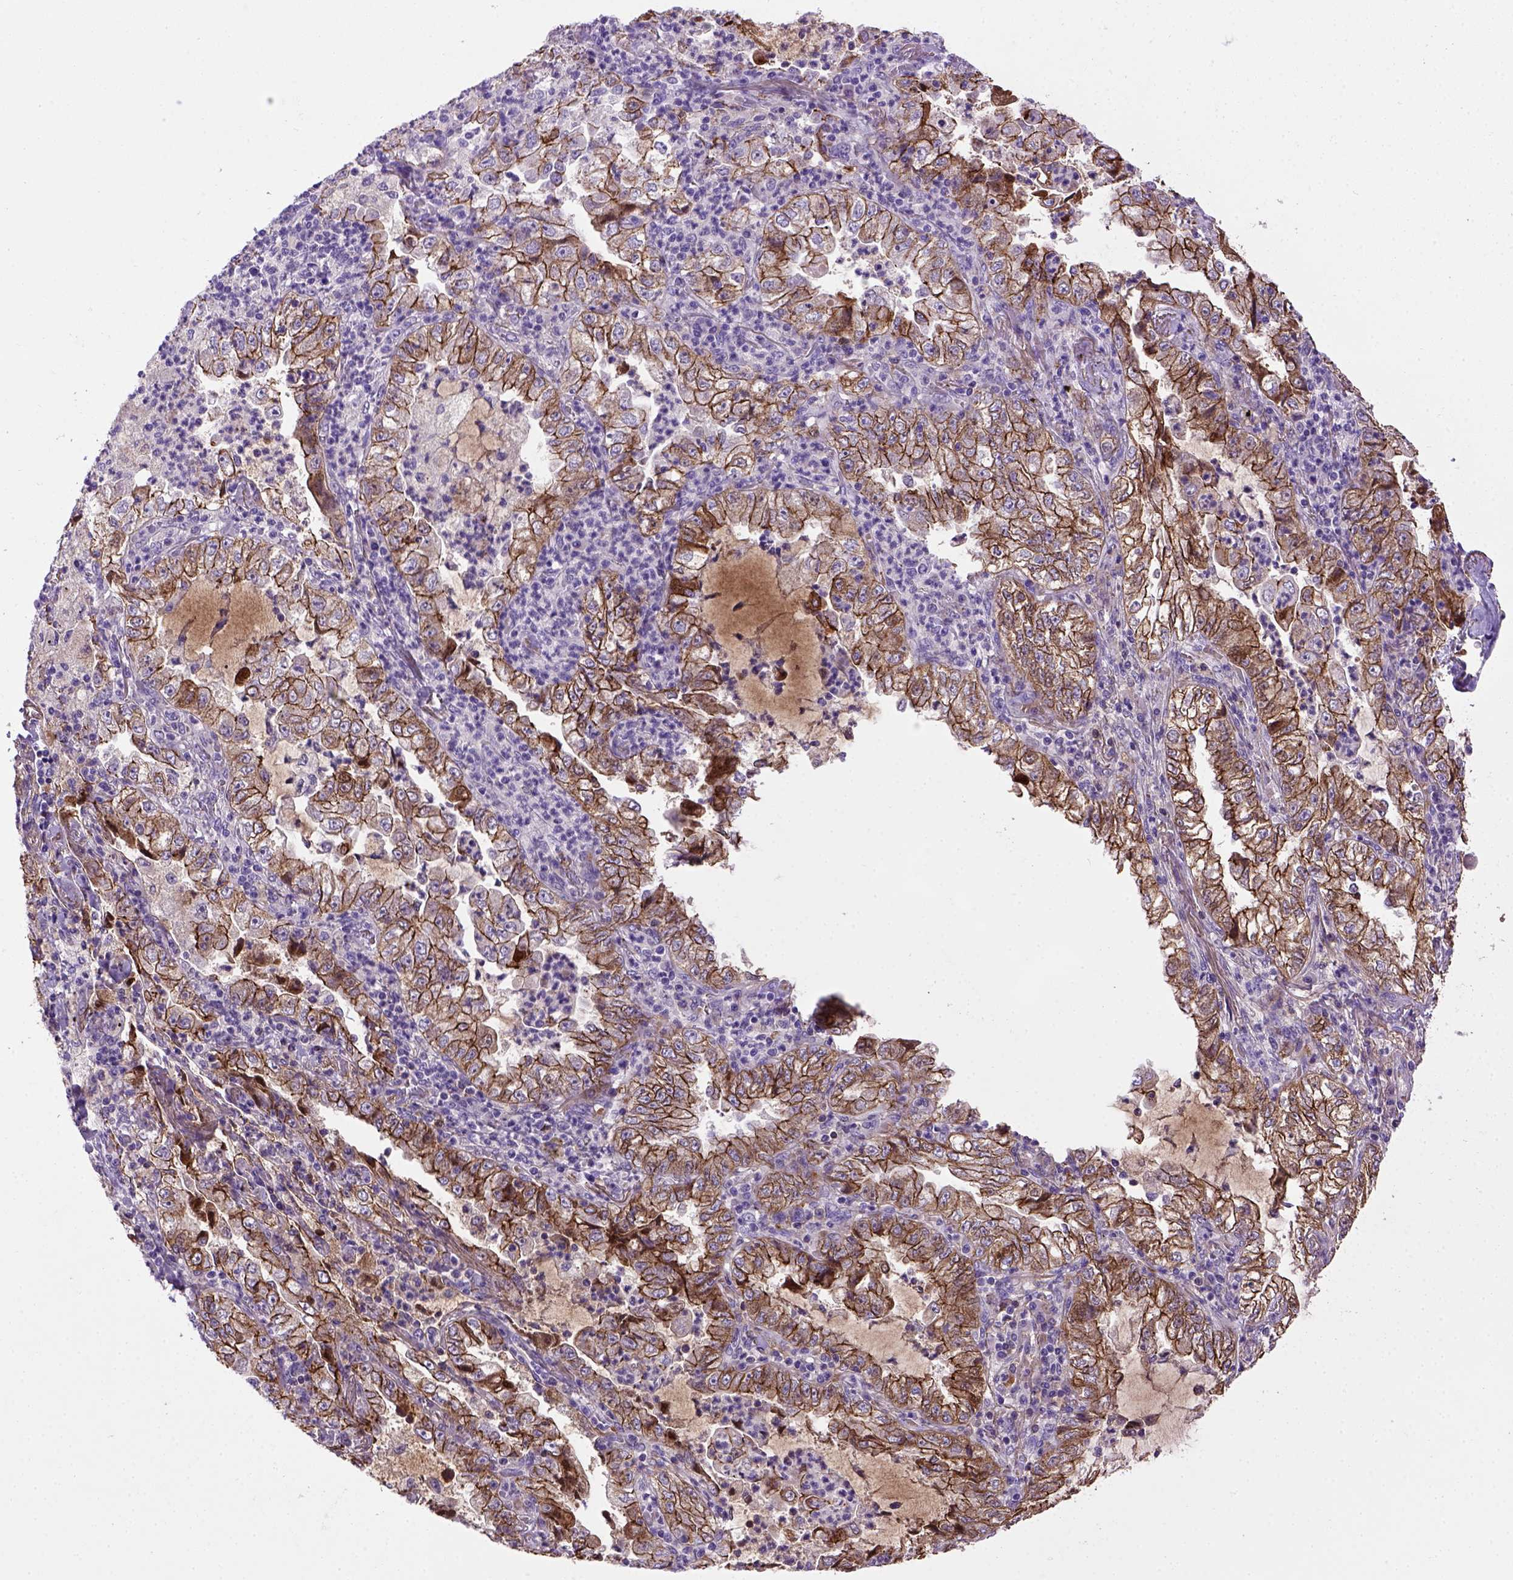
{"staining": {"intensity": "strong", "quantity": ">75%", "location": "cytoplasmic/membranous"}, "tissue": "lung cancer", "cell_type": "Tumor cells", "image_type": "cancer", "snomed": [{"axis": "morphology", "description": "Adenocarcinoma, NOS"}, {"axis": "topography", "description": "Lung"}], "caption": "The image shows a brown stain indicating the presence of a protein in the cytoplasmic/membranous of tumor cells in lung adenocarcinoma.", "gene": "CDH1", "patient": {"sex": "female", "age": 73}}